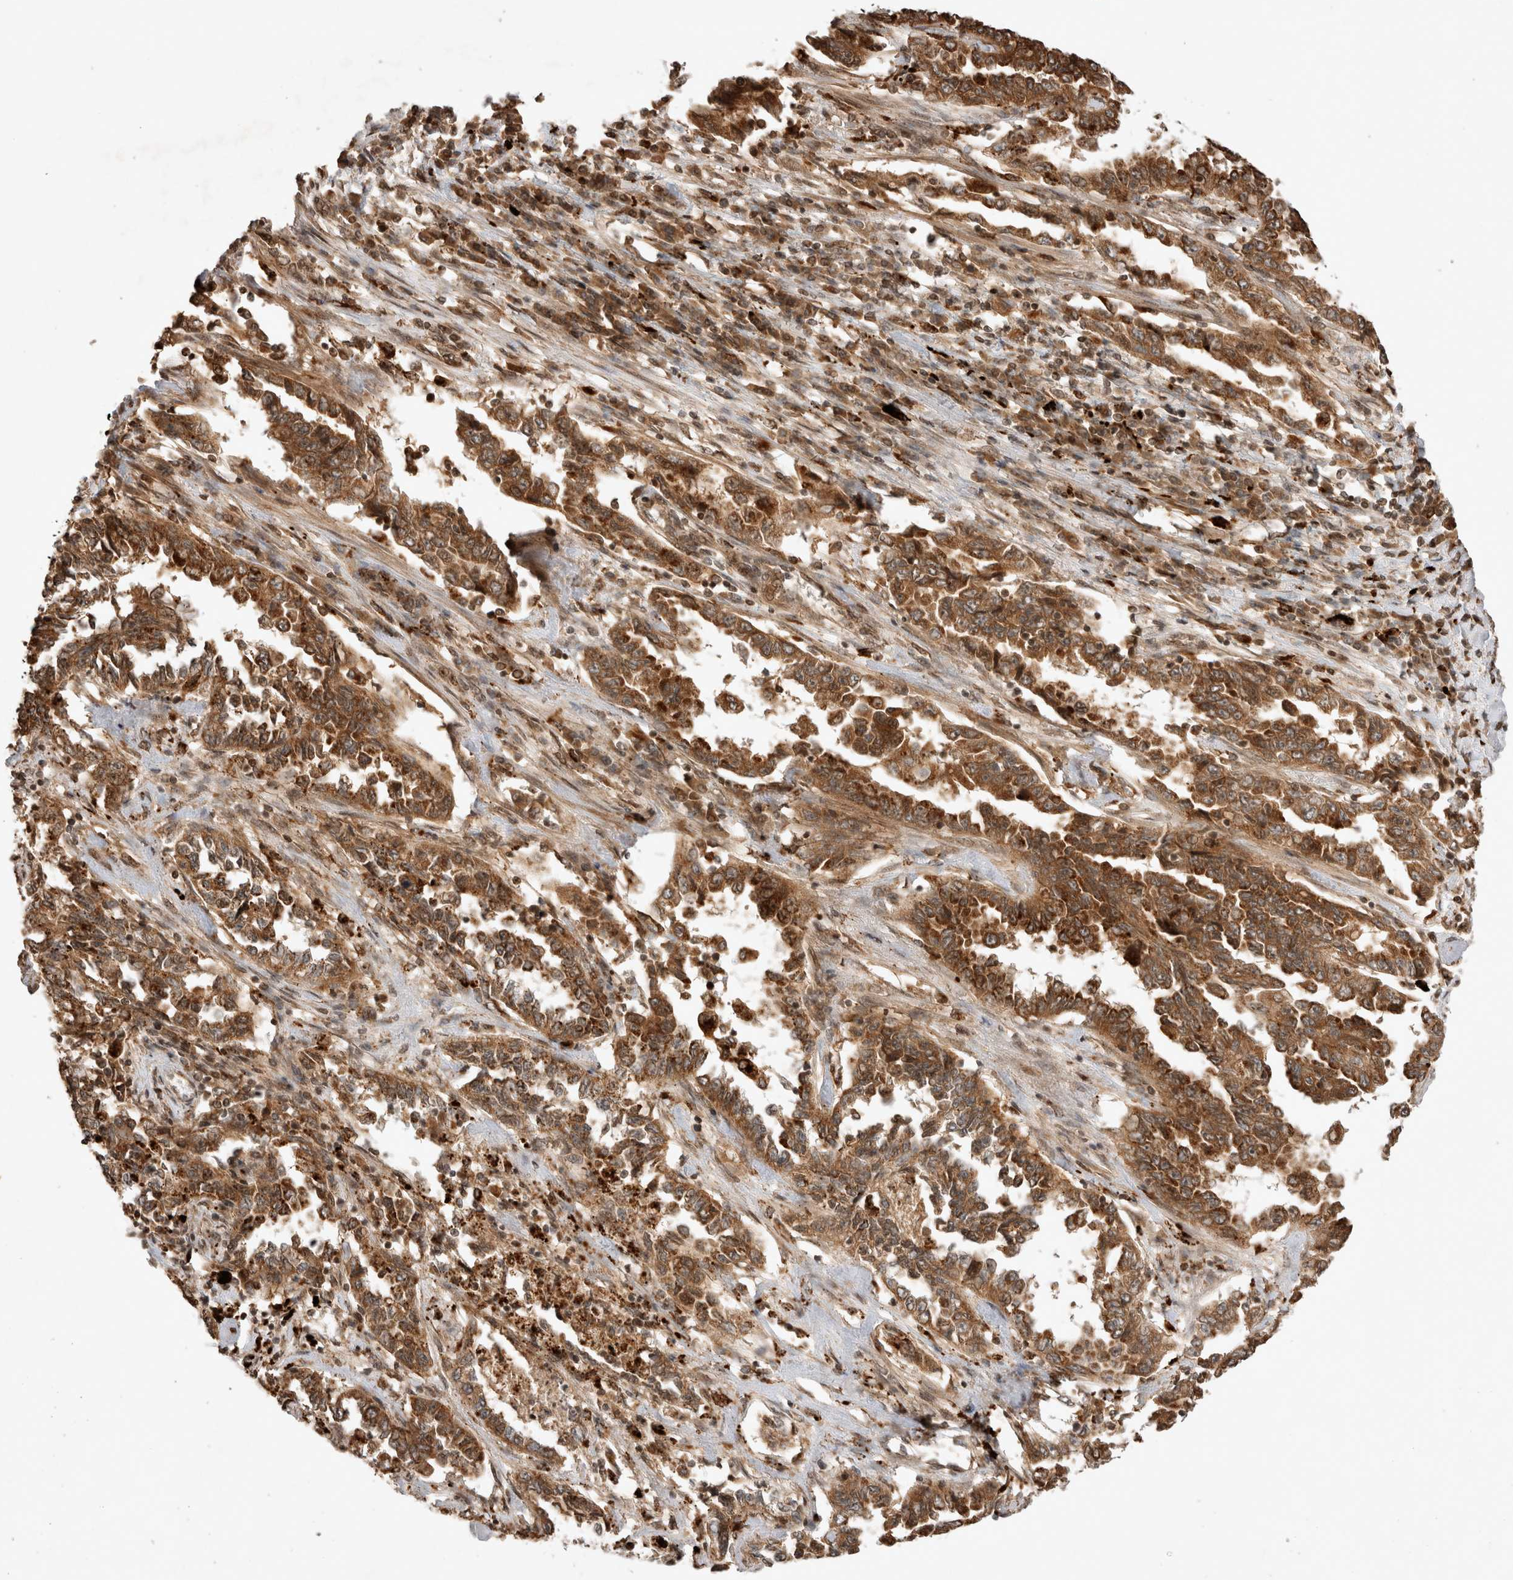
{"staining": {"intensity": "moderate", "quantity": ">75%", "location": "cytoplasmic/membranous"}, "tissue": "lung cancer", "cell_type": "Tumor cells", "image_type": "cancer", "snomed": [{"axis": "morphology", "description": "Adenocarcinoma, NOS"}, {"axis": "topography", "description": "Lung"}], "caption": "This image reveals immunohistochemistry staining of lung cancer (adenocarcinoma), with medium moderate cytoplasmic/membranous positivity in approximately >75% of tumor cells.", "gene": "FAM221A", "patient": {"sex": "female", "age": 51}}